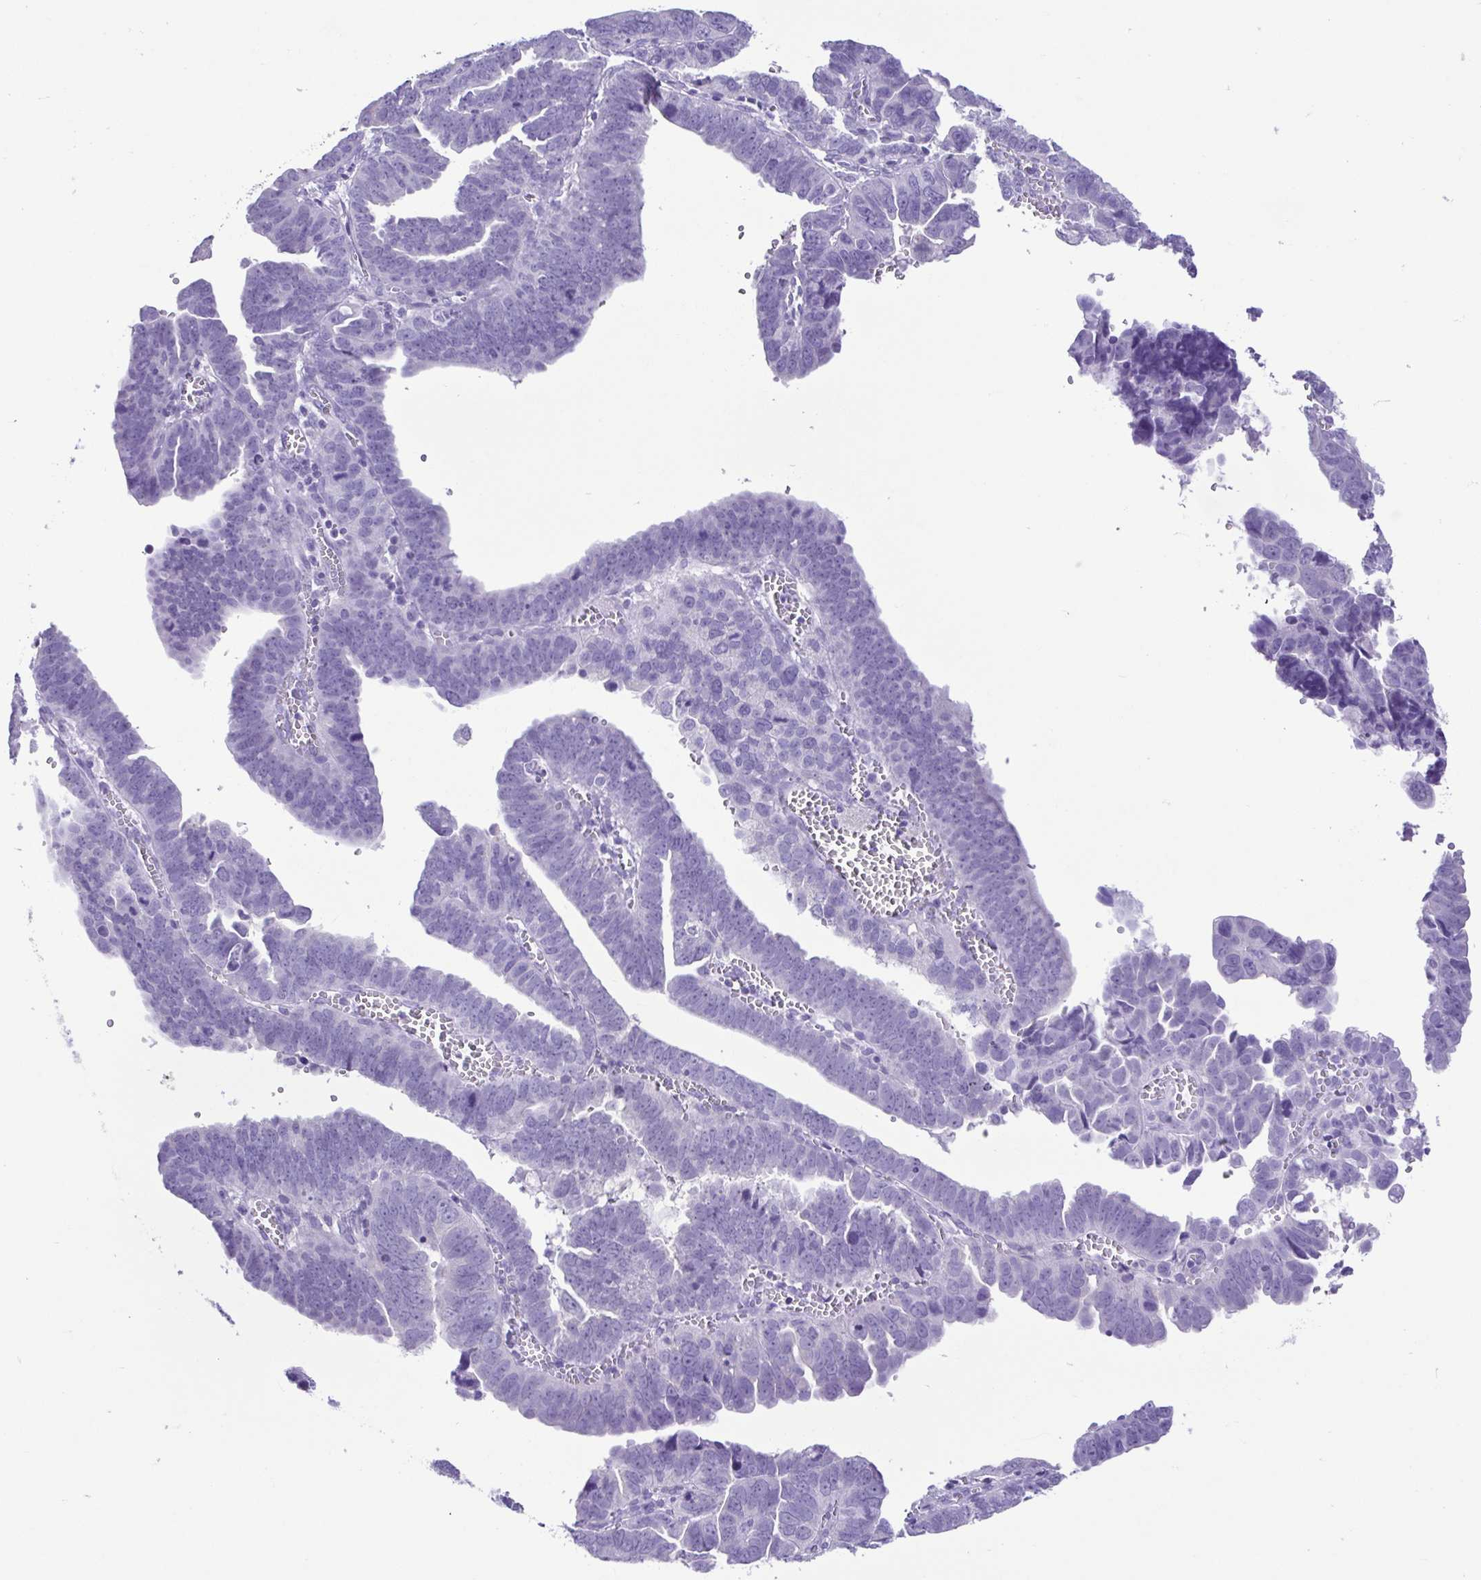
{"staining": {"intensity": "negative", "quantity": "none", "location": "none"}, "tissue": "endometrial cancer", "cell_type": "Tumor cells", "image_type": "cancer", "snomed": [{"axis": "morphology", "description": "Adenocarcinoma, NOS"}, {"axis": "topography", "description": "Endometrium"}], "caption": "IHC image of neoplastic tissue: endometrial cancer (adenocarcinoma) stained with DAB exhibits no significant protein positivity in tumor cells.", "gene": "CBY2", "patient": {"sex": "female", "age": 75}}